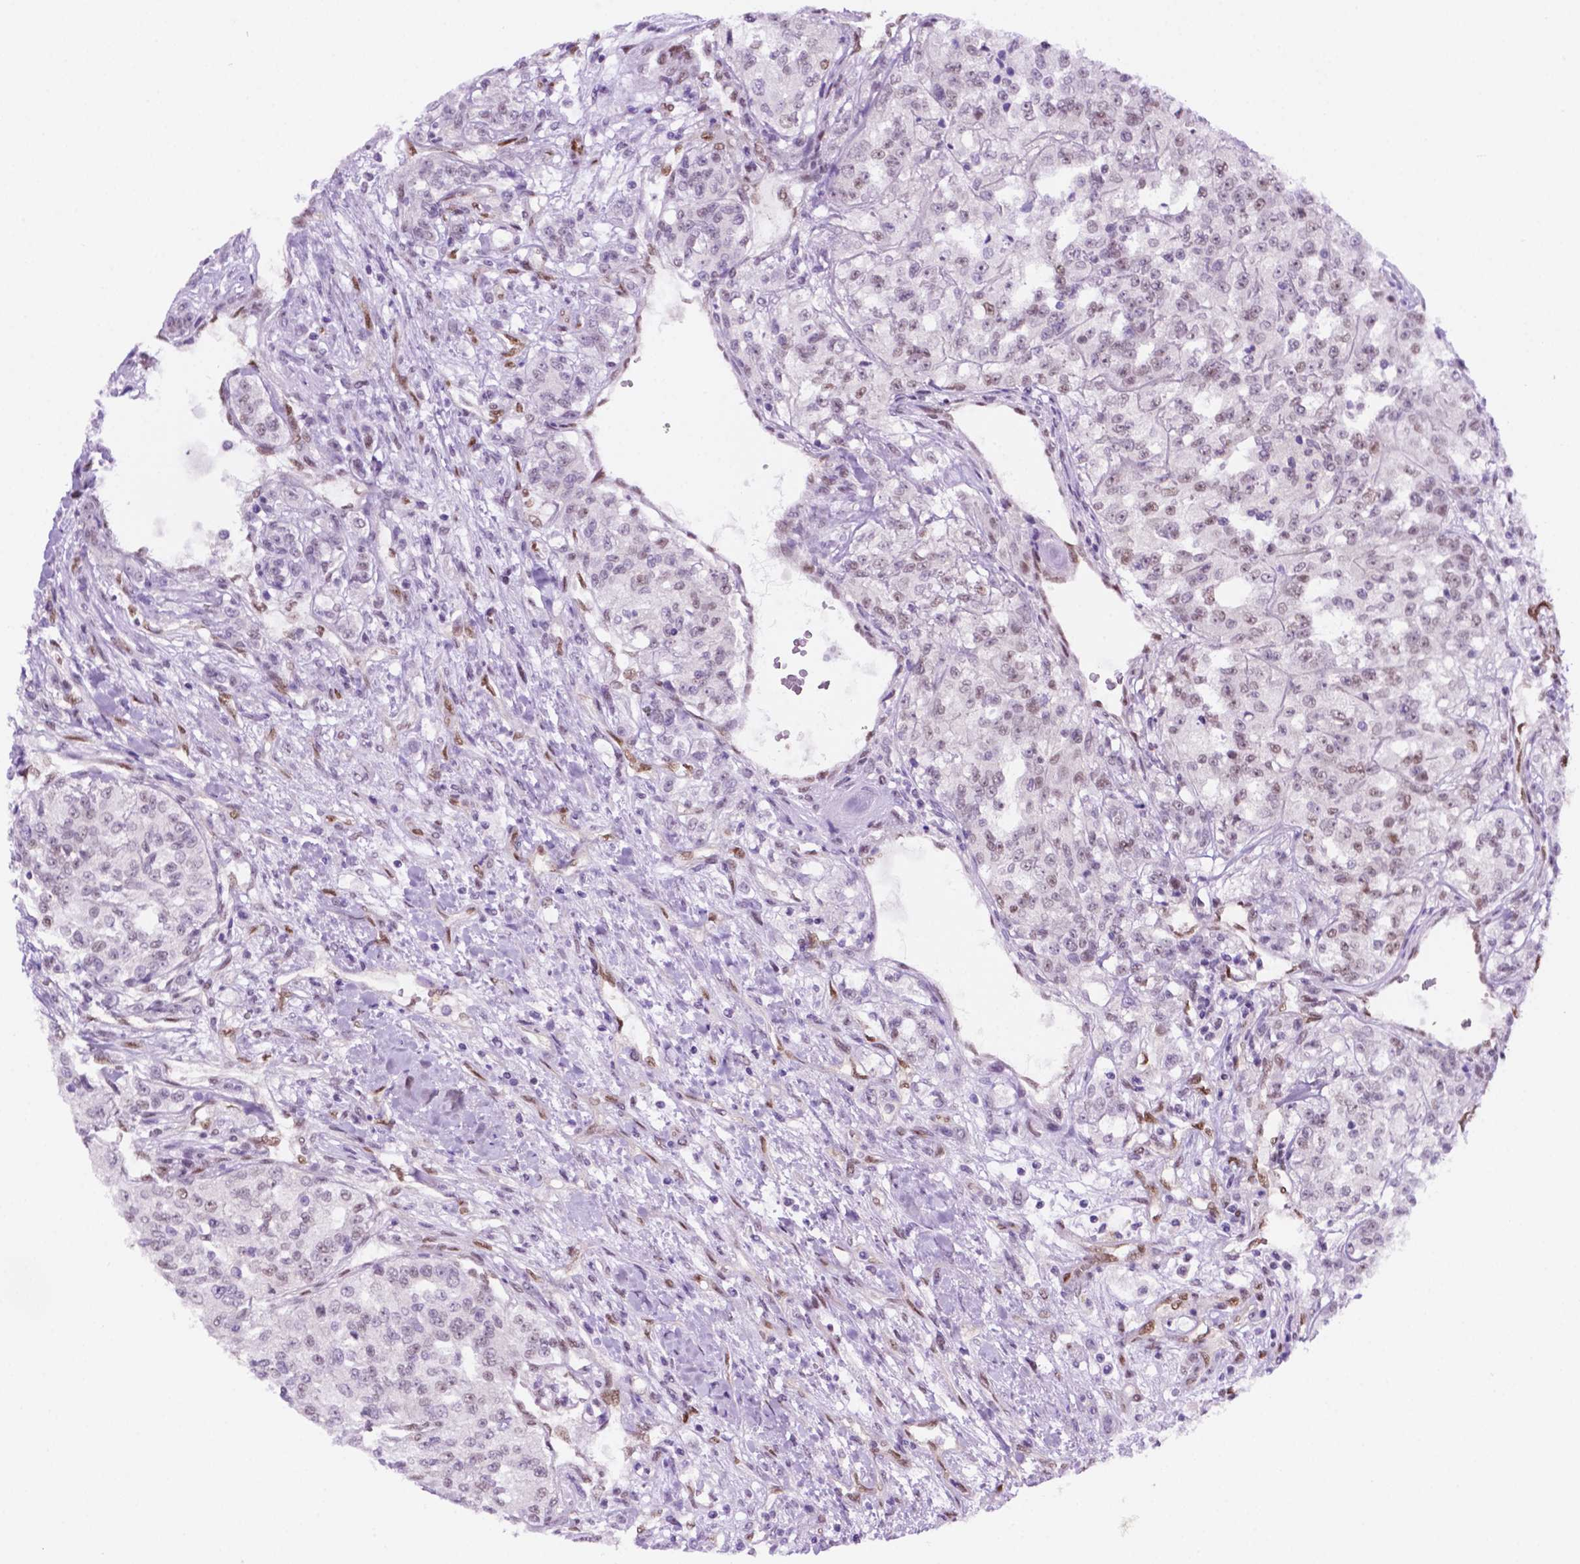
{"staining": {"intensity": "negative", "quantity": "none", "location": "none"}, "tissue": "renal cancer", "cell_type": "Tumor cells", "image_type": "cancer", "snomed": [{"axis": "morphology", "description": "Adenocarcinoma, NOS"}, {"axis": "topography", "description": "Kidney"}], "caption": "This is an immunohistochemistry image of human renal cancer (adenocarcinoma). There is no expression in tumor cells.", "gene": "ERF", "patient": {"sex": "female", "age": 63}}